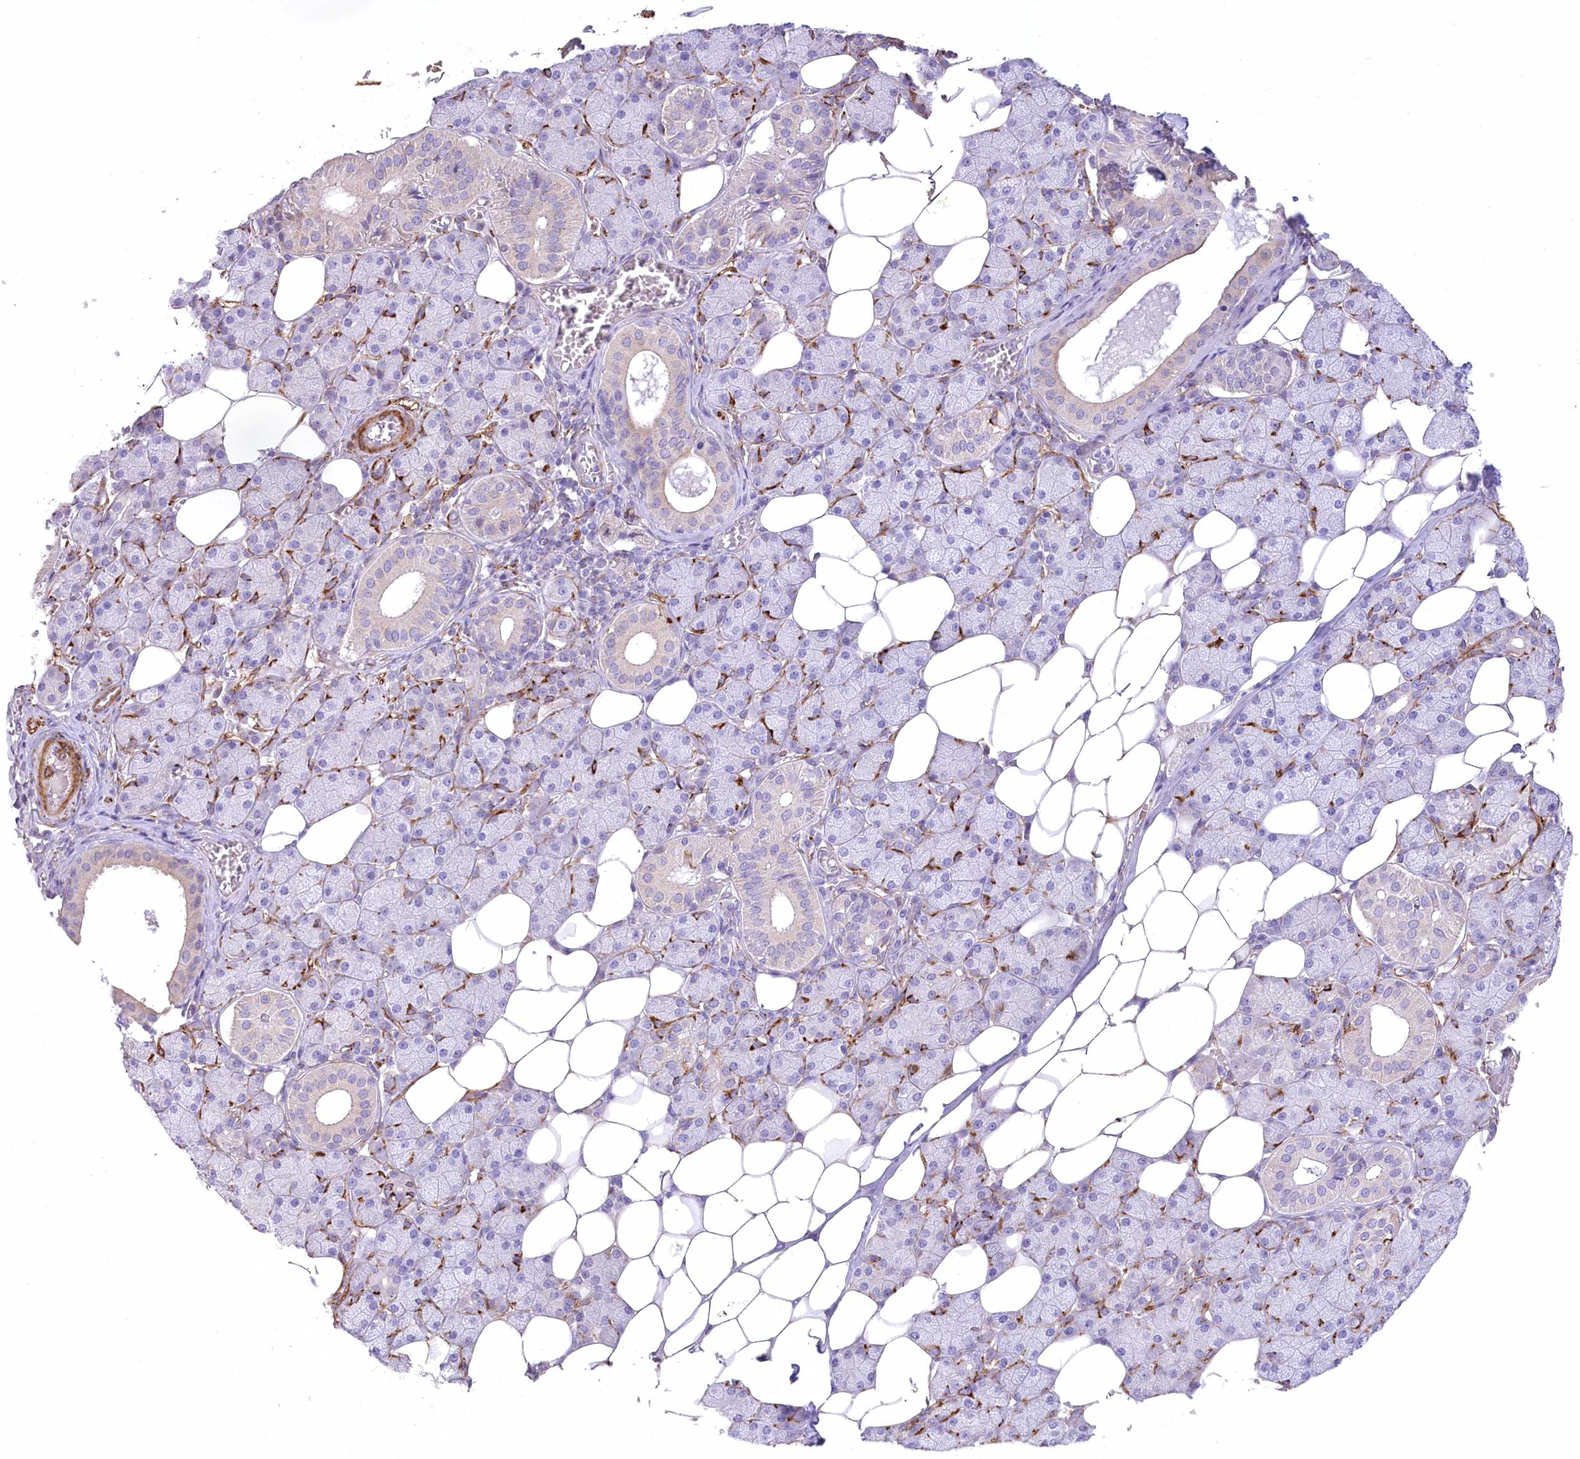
{"staining": {"intensity": "weak", "quantity": "<25%", "location": "cytoplasmic/membranous"}, "tissue": "salivary gland", "cell_type": "Glandular cells", "image_type": "normal", "snomed": [{"axis": "morphology", "description": "Normal tissue, NOS"}, {"axis": "topography", "description": "Salivary gland"}], "caption": "The photomicrograph displays no staining of glandular cells in benign salivary gland. Brightfield microscopy of IHC stained with DAB (brown) and hematoxylin (blue), captured at high magnification.", "gene": "ANGPTL3", "patient": {"sex": "female", "age": 33}}